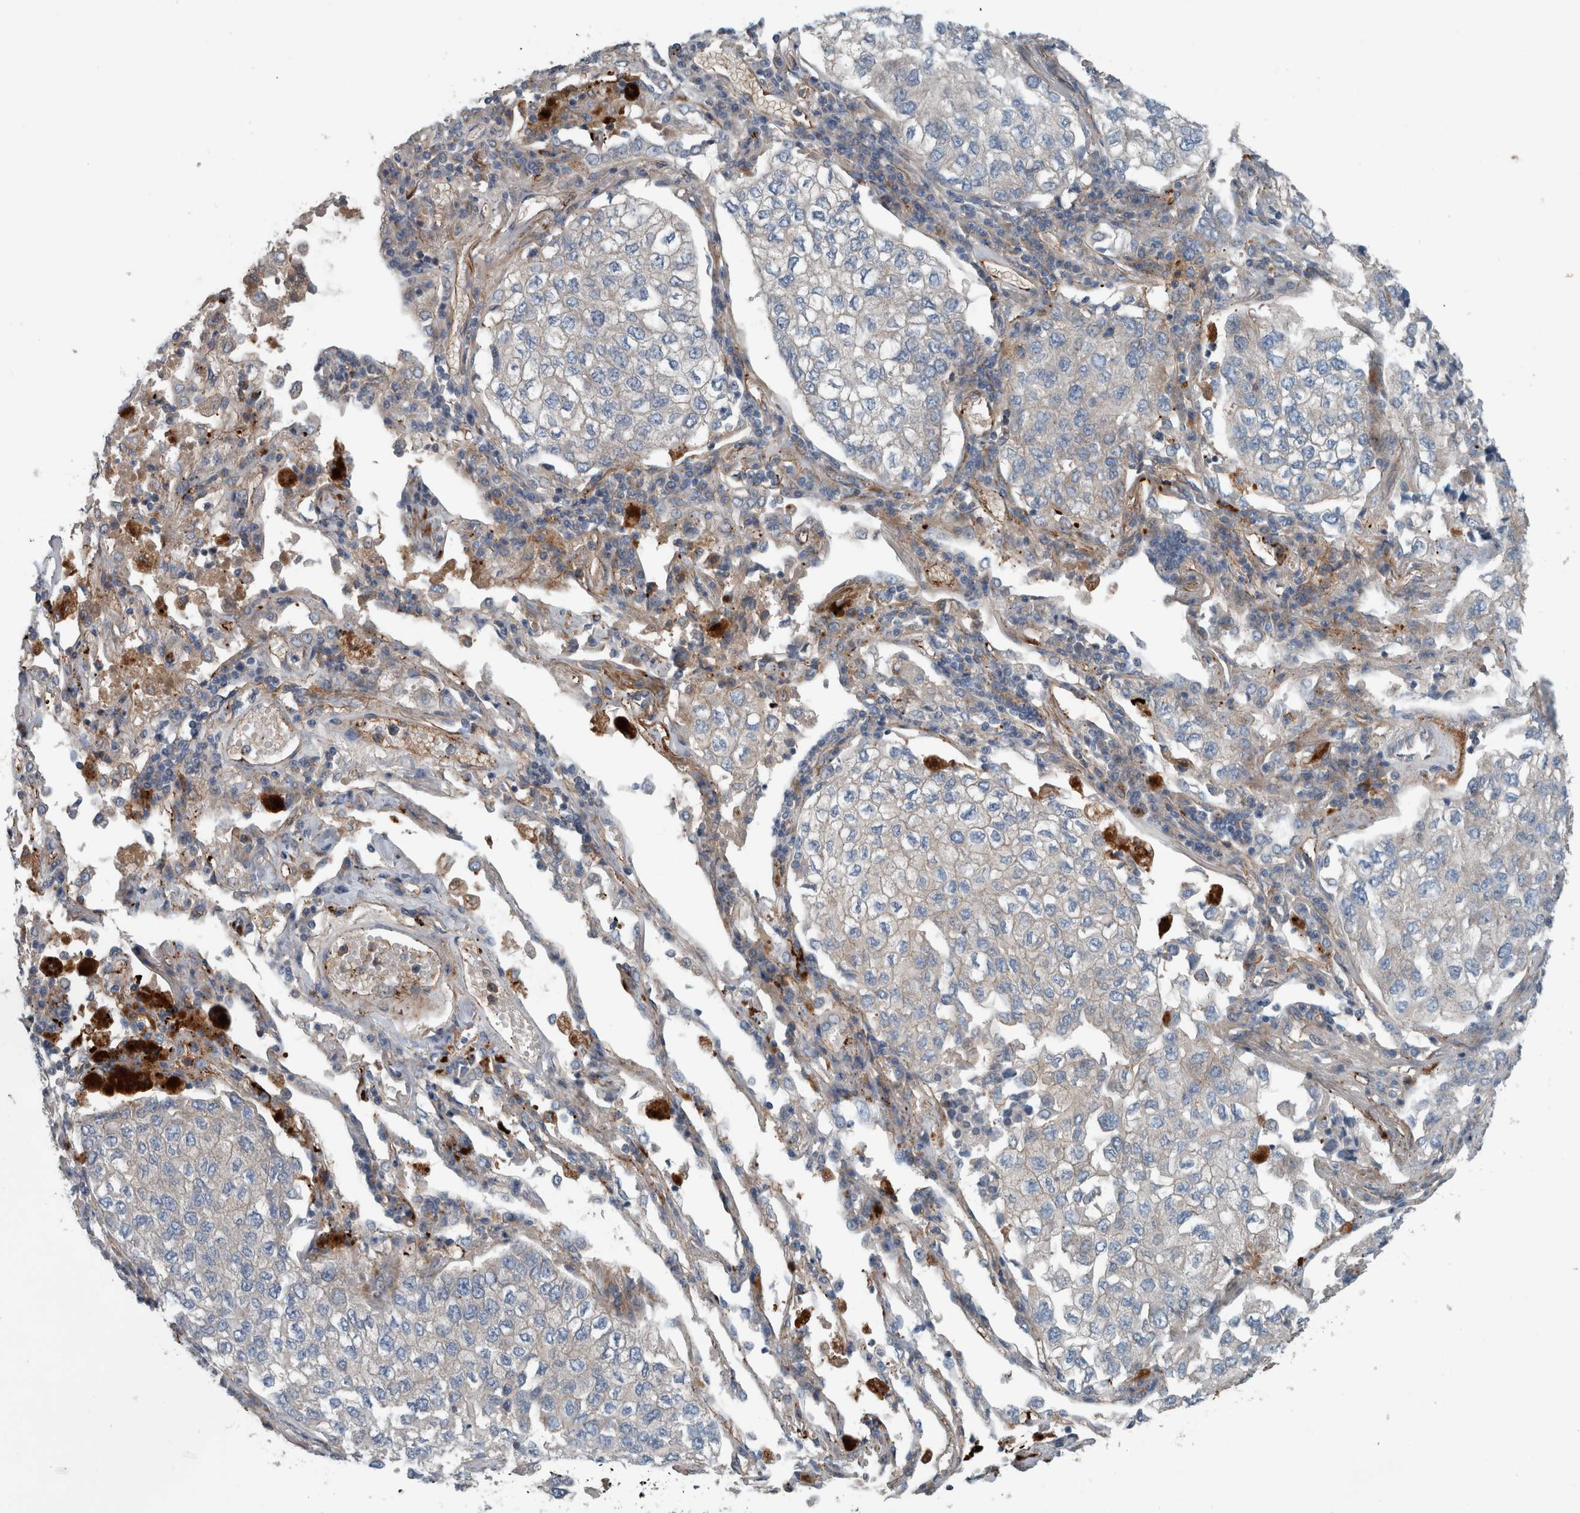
{"staining": {"intensity": "negative", "quantity": "none", "location": "none"}, "tissue": "lung cancer", "cell_type": "Tumor cells", "image_type": "cancer", "snomed": [{"axis": "morphology", "description": "Adenocarcinoma, NOS"}, {"axis": "topography", "description": "Lung"}], "caption": "This photomicrograph is of lung cancer stained with immunohistochemistry to label a protein in brown with the nuclei are counter-stained blue. There is no positivity in tumor cells. Nuclei are stained in blue.", "gene": "GLT8D2", "patient": {"sex": "male", "age": 63}}